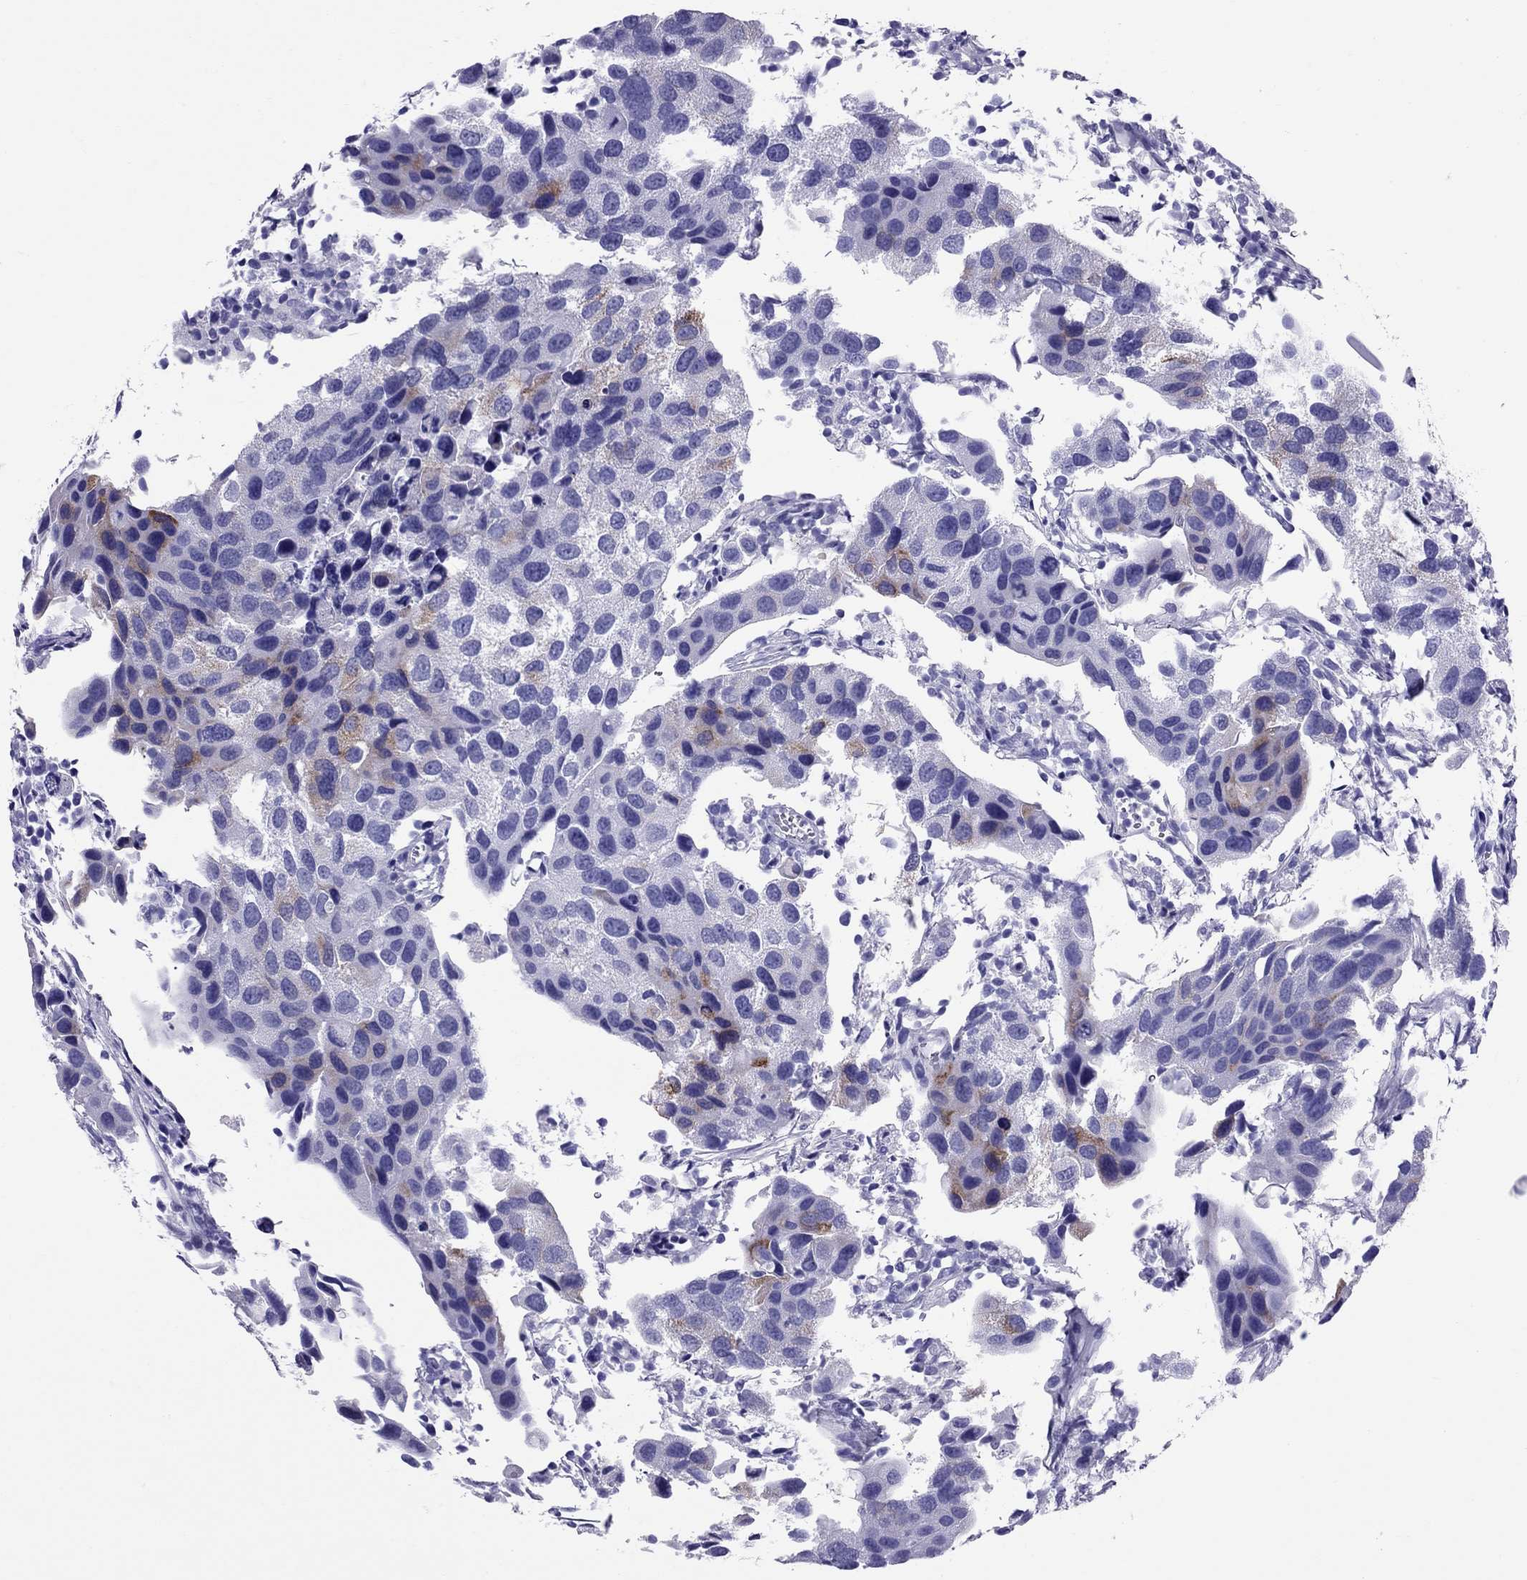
{"staining": {"intensity": "moderate", "quantity": "<25%", "location": "cytoplasmic/membranous"}, "tissue": "urothelial cancer", "cell_type": "Tumor cells", "image_type": "cancer", "snomed": [{"axis": "morphology", "description": "Urothelial carcinoma, High grade"}, {"axis": "topography", "description": "Urinary bladder"}], "caption": "This image reveals IHC staining of human urothelial cancer, with low moderate cytoplasmic/membranous positivity in approximately <25% of tumor cells.", "gene": "AVPR1B", "patient": {"sex": "male", "age": 79}}